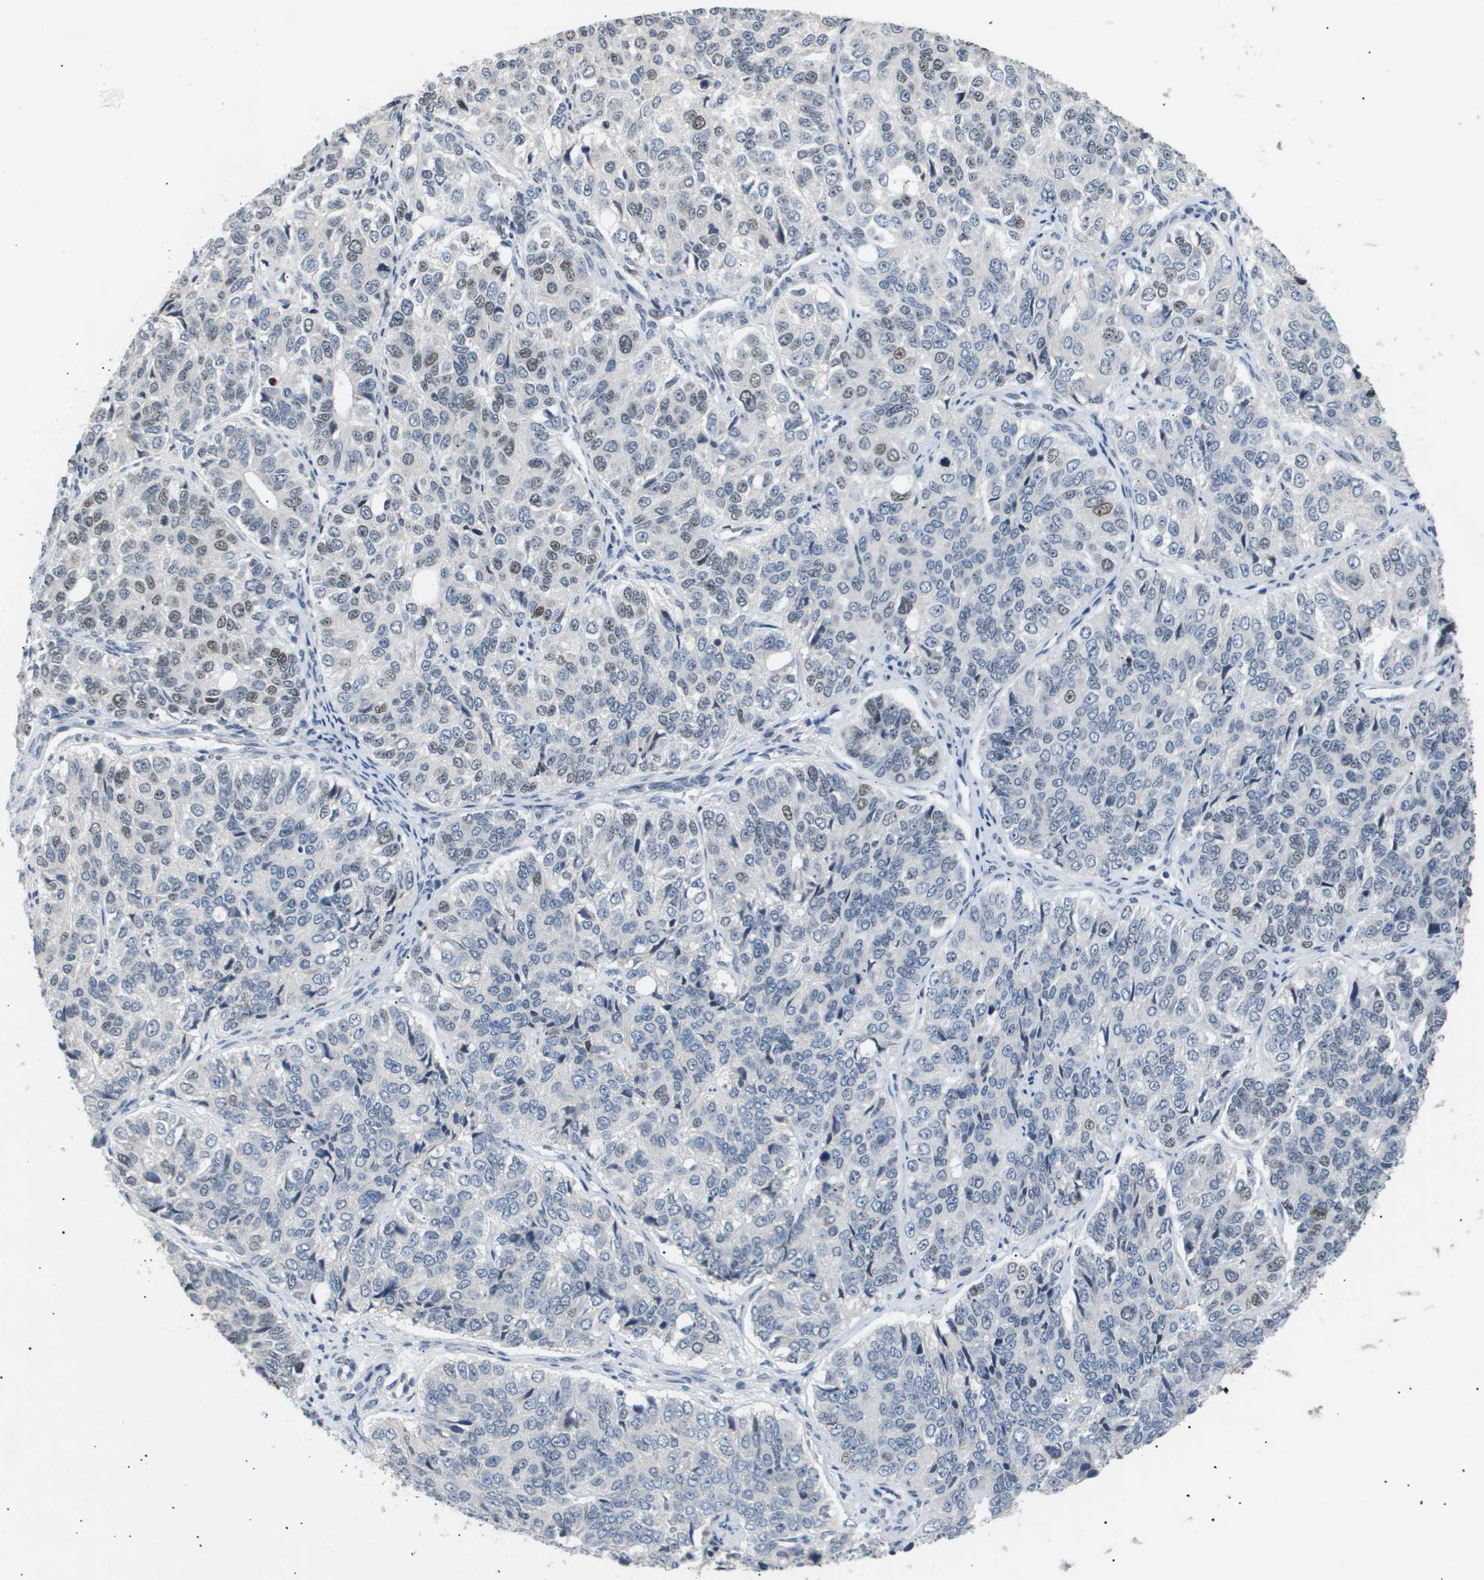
{"staining": {"intensity": "weak", "quantity": "<25%", "location": "nuclear"}, "tissue": "ovarian cancer", "cell_type": "Tumor cells", "image_type": "cancer", "snomed": [{"axis": "morphology", "description": "Carcinoma, endometroid"}, {"axis": "topography", "description": "Ovary"}], "caption": "Tumor cells show no significant protein positivity in ovarian endometroid carcinoma.", "gene": "ANAPC2", "patient": {"sex": "female", "age": 51}}